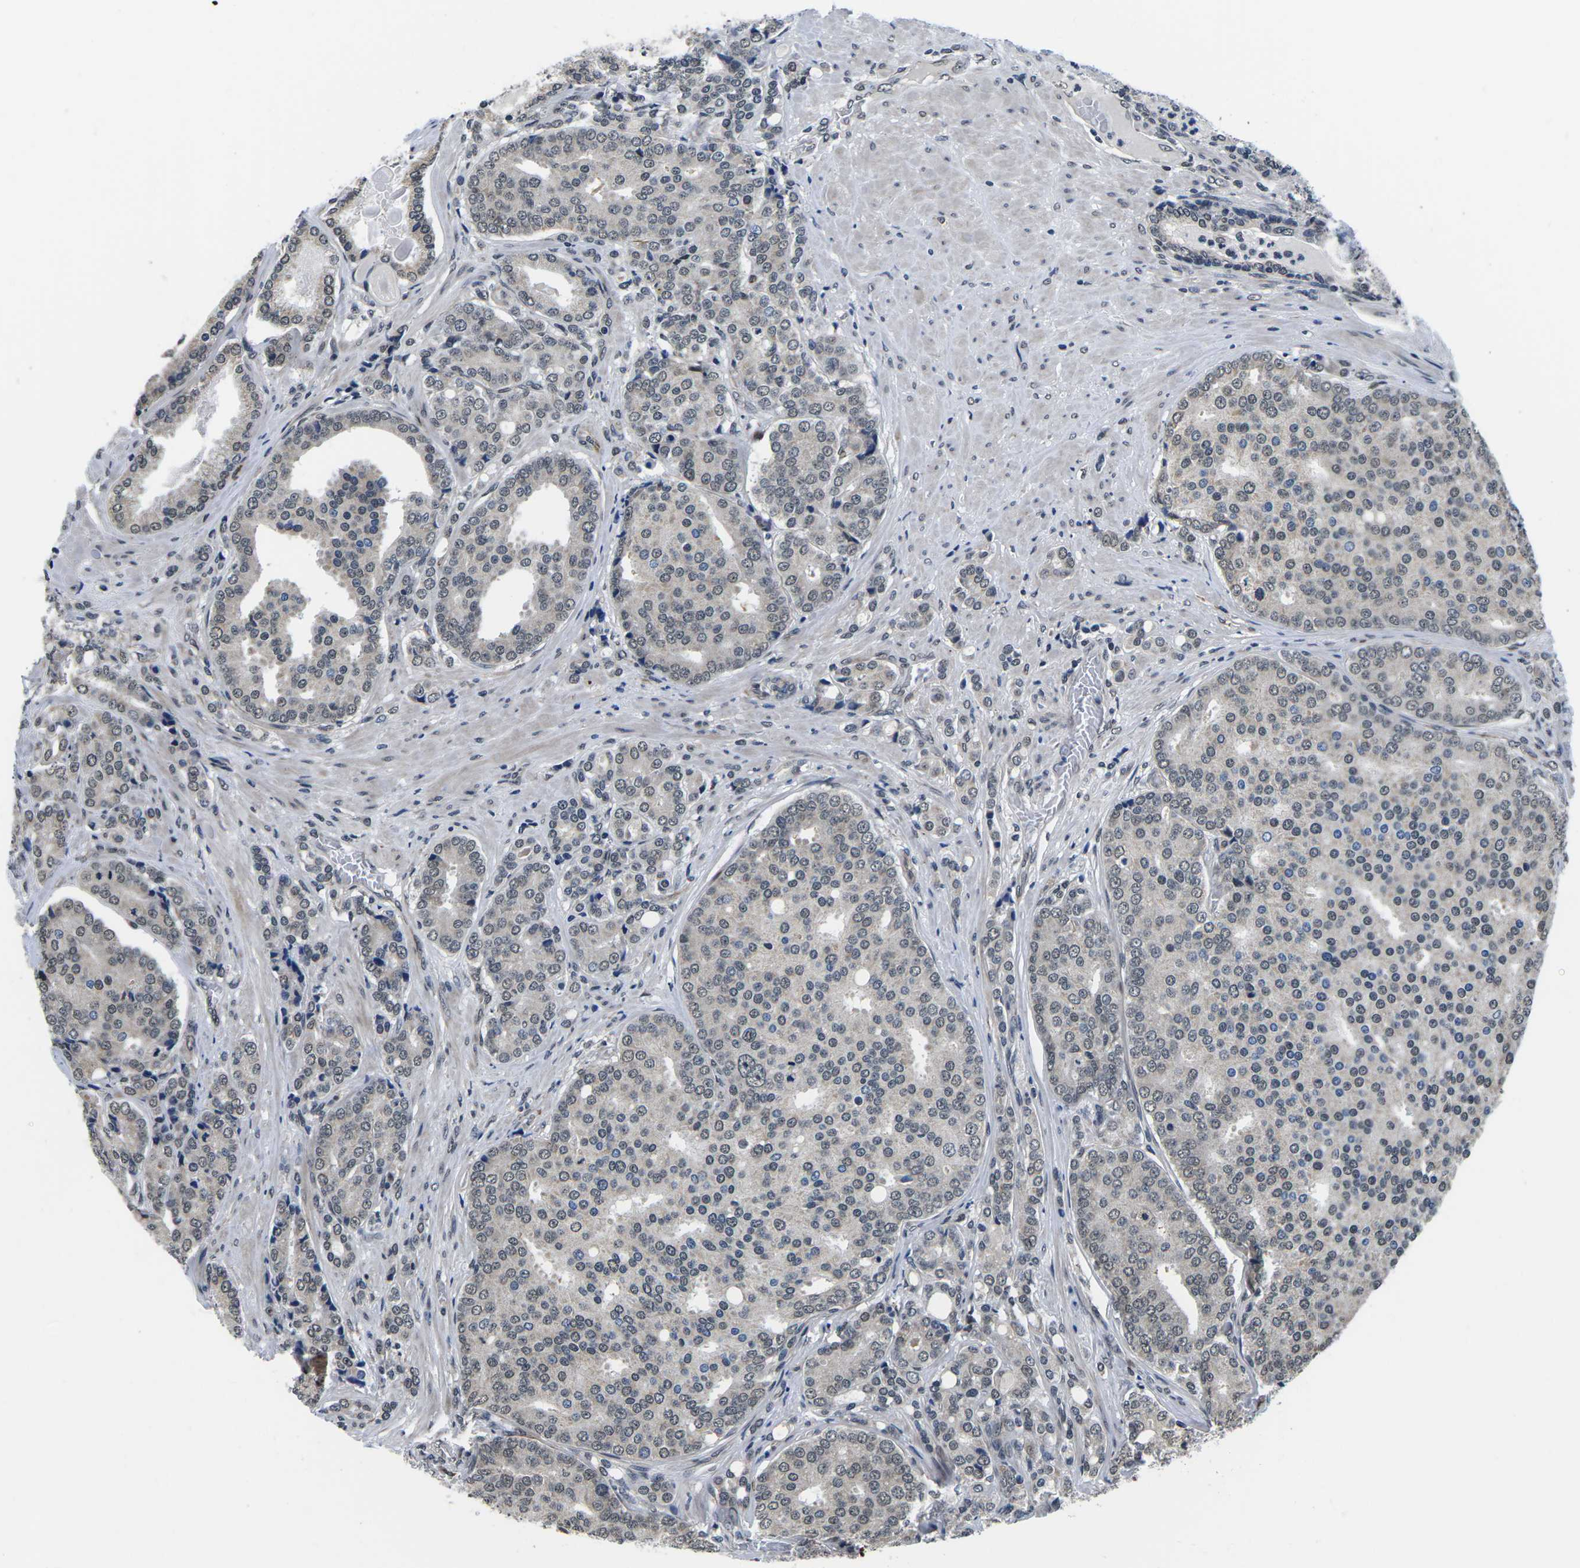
{"staining": {"intensity": "weak", "quantity": "25%-75%", "location": "nuclear"}, "tissue": "prostate cancer", "cell_type": "Tumor cells", "image_type": "cancer", "snomed": [{"axis": "morphology", "description": "Adenocarcinoma, High grade"}, {"axis": "topography", "description": "Prostate"}], "caption": "Immunohistochemistry (IHC) photomicrograph of neoplastic tissue: human prostate adenocarcinoma (high-grade) stained using immunohistochemistry demonstrates low levels of weak protein expression localized specifically in the nuclear of tumor cells, appearing as a nuclear brown color.", "gene": "CCNE1", "patient": {"sex": "male", "age": 50}}